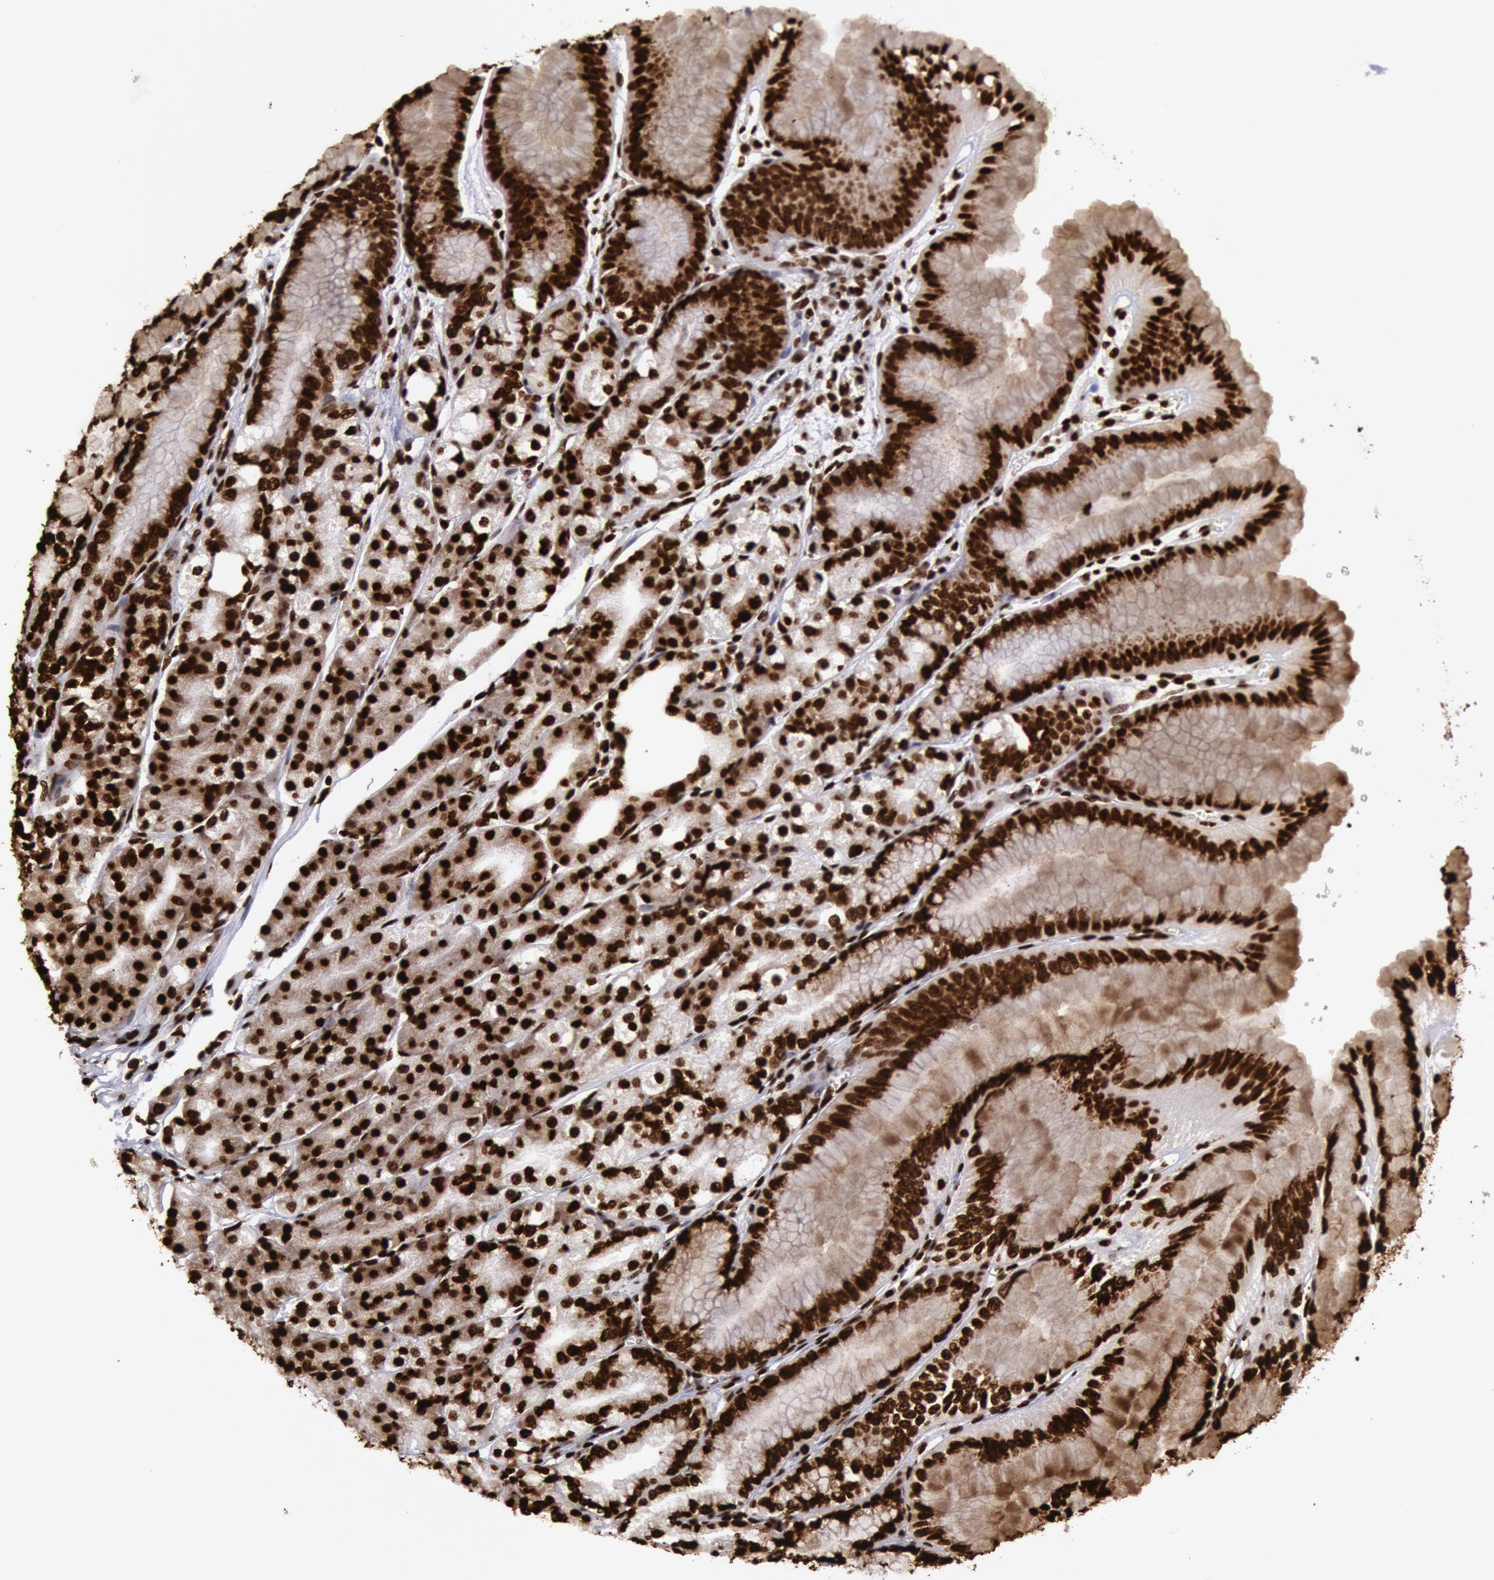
{"staining": {"intensity": "strong", "quantity": ">75%", "location": "nuclear"}, "tissue": "stomach", "cell_type": "Glandular cells", "image_type": "normal", "snomed": [{"axis": "morphology", "description": "Normal tissue, NOS"}, {"axis": "topography", "description": "Stomach, lower"}], "caption": "Stomach stained for a protein (brown) demonstrates strong nuclear positive staining in approximately >75% of glandular cells.", "gene": "H3", "patient": {"sex": "male", "age": 71}}